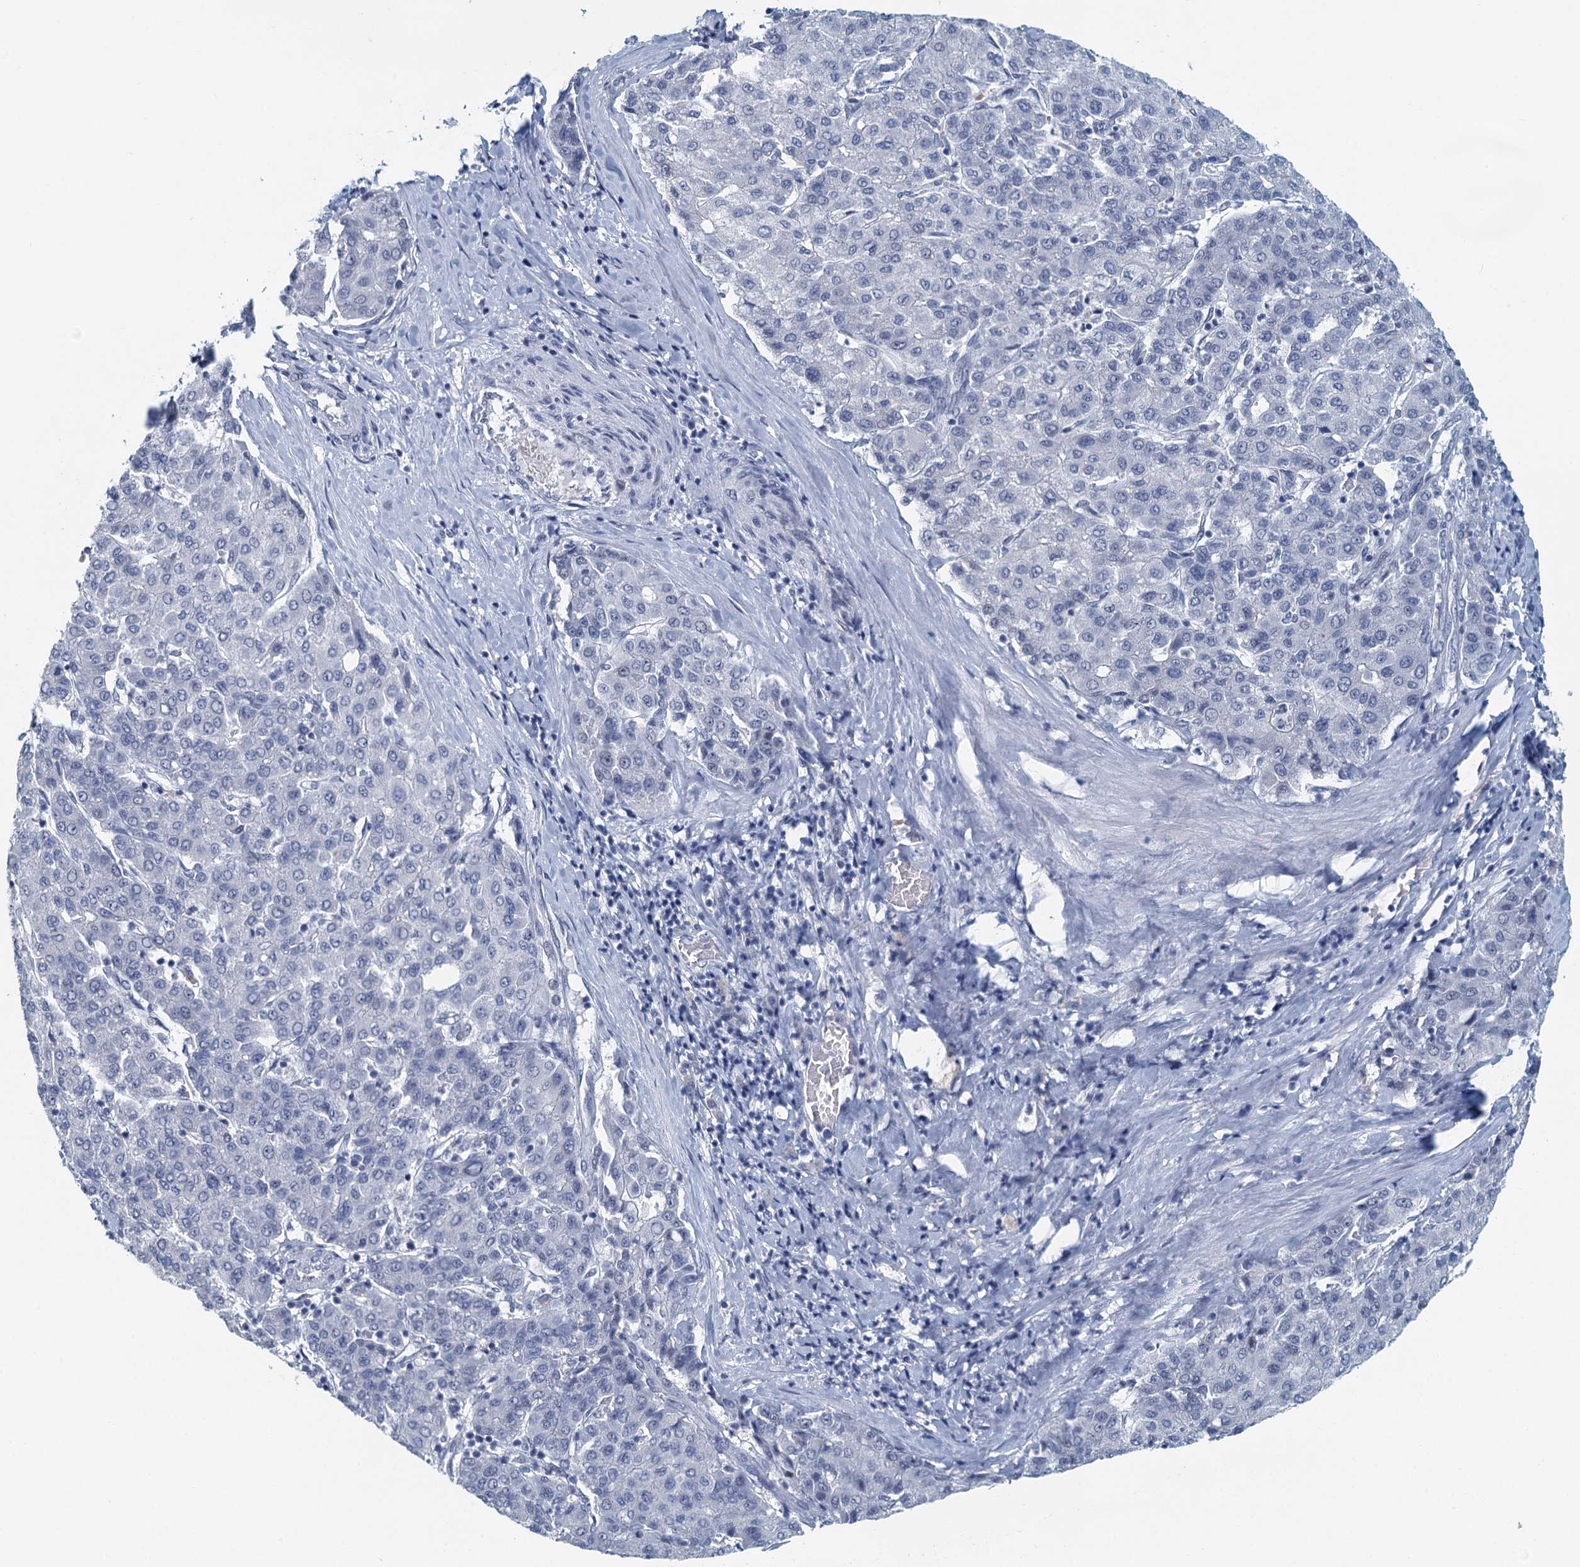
{"staining": {"intensity": "negative", "quantity": "none", "location": "none"}, "tissue": "liver cancer", "cell_type": "Tumor cells", "image_type": "cancer", "snomed": [{"axis": "morphology", "description": "Carcinoma, Hepatocellular, NOS"}, {"axis": "topography", "description": "Liver"}], "caption": "Histopathology image shows no significant protein staining in tumor cells of liver cancer.", "gene": "TTLL9", "patient": {"sex": "male", "age": 65}}